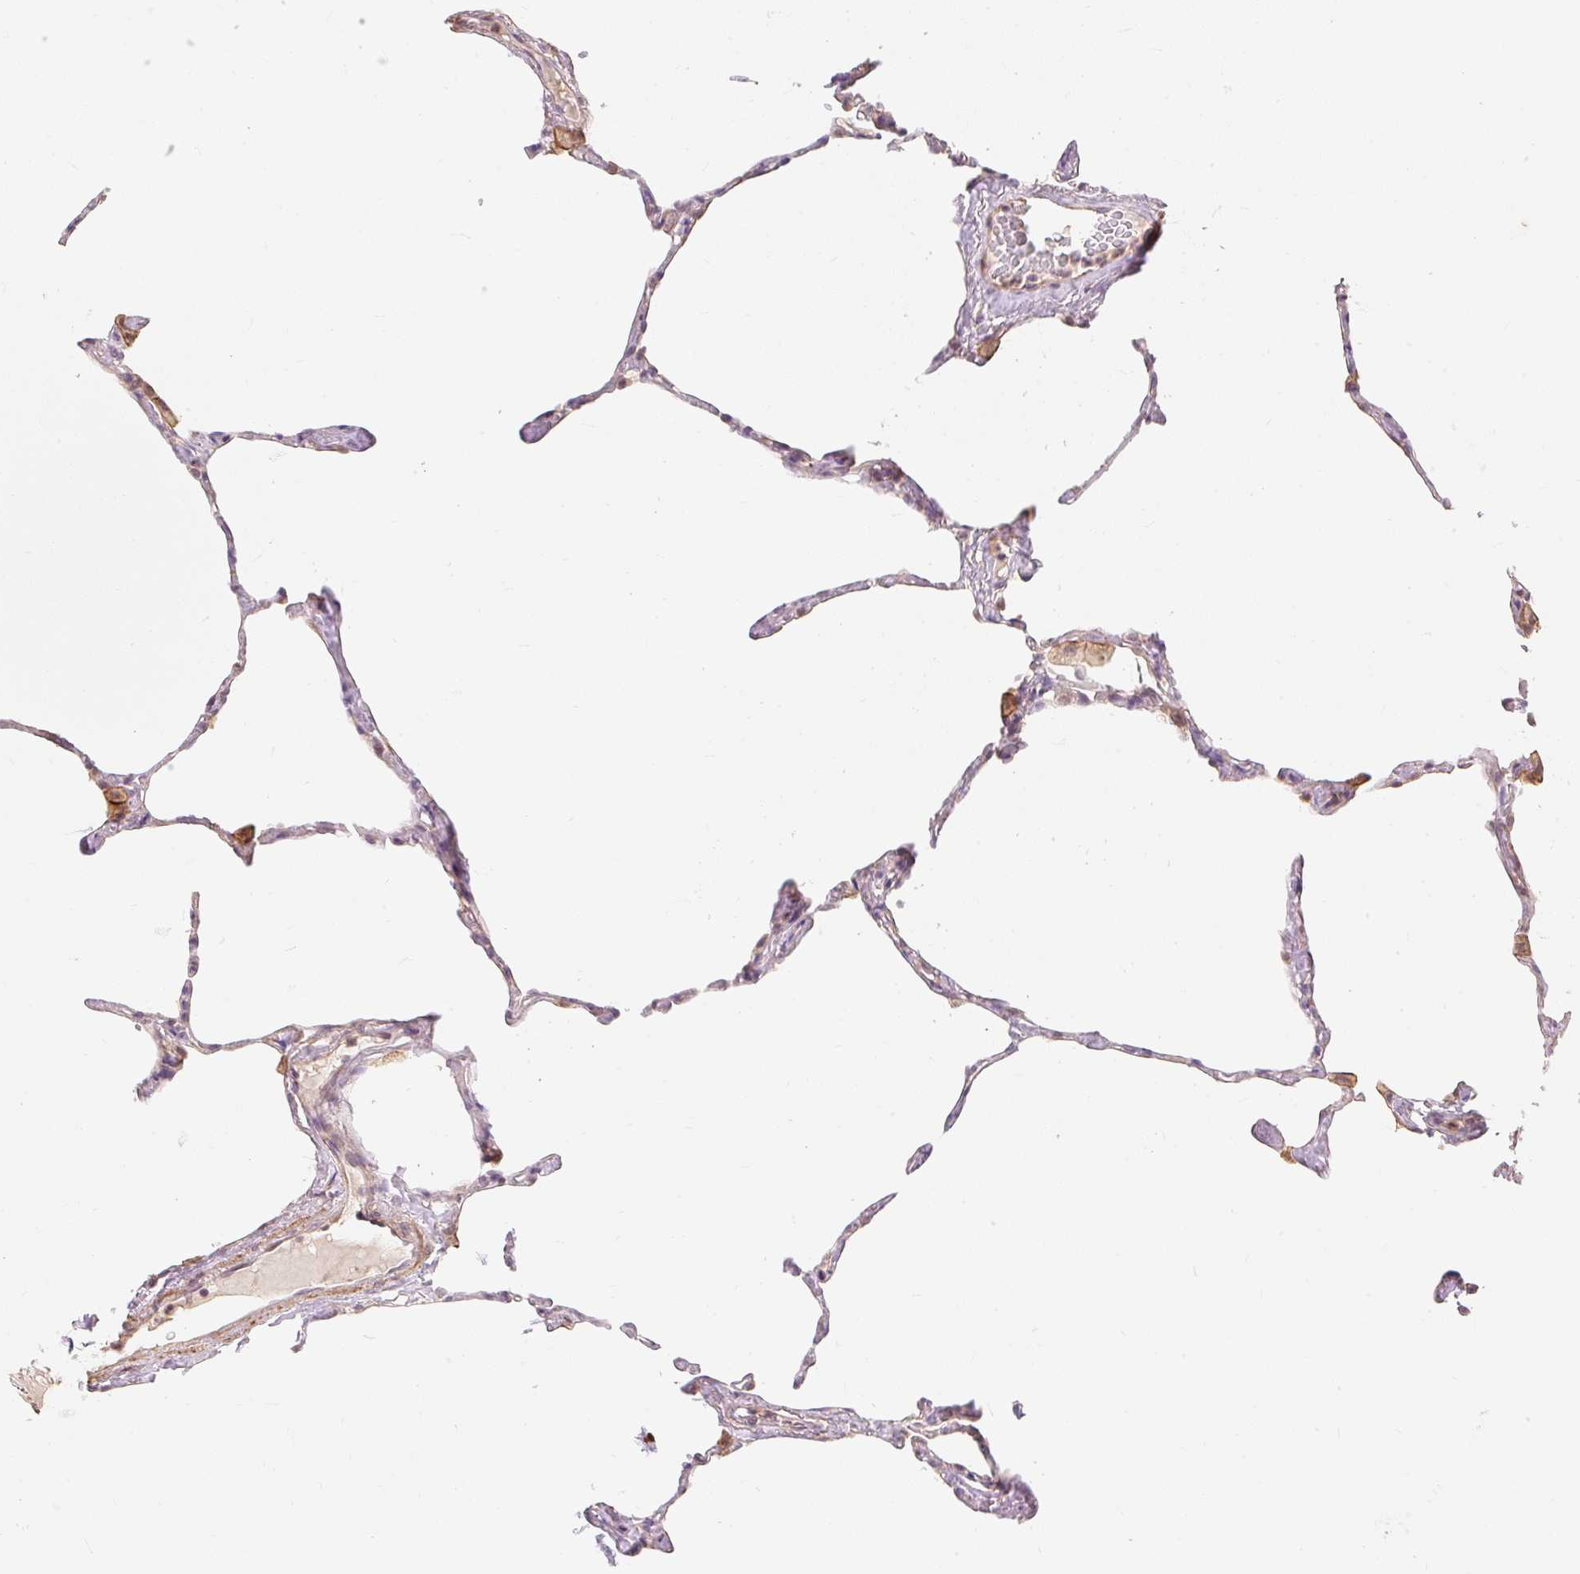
{"staining": {"intensity": "negative", "quantity": "none", "location": "none"}, "tissue": "lung", "cell_type": "Alveolar cells", "image_type": "normal", "snomed": [{"axis": "morphology", "description": "Normal tissue, NOS"}, {"axis": "topography", "description": "Lung"}], "caption": "Human lung stained for a protein using immunohistochemistry displays no positivity in alveolar cells.", "gene": "EMC10", "patient": {"sex": "male", "age": 65}}